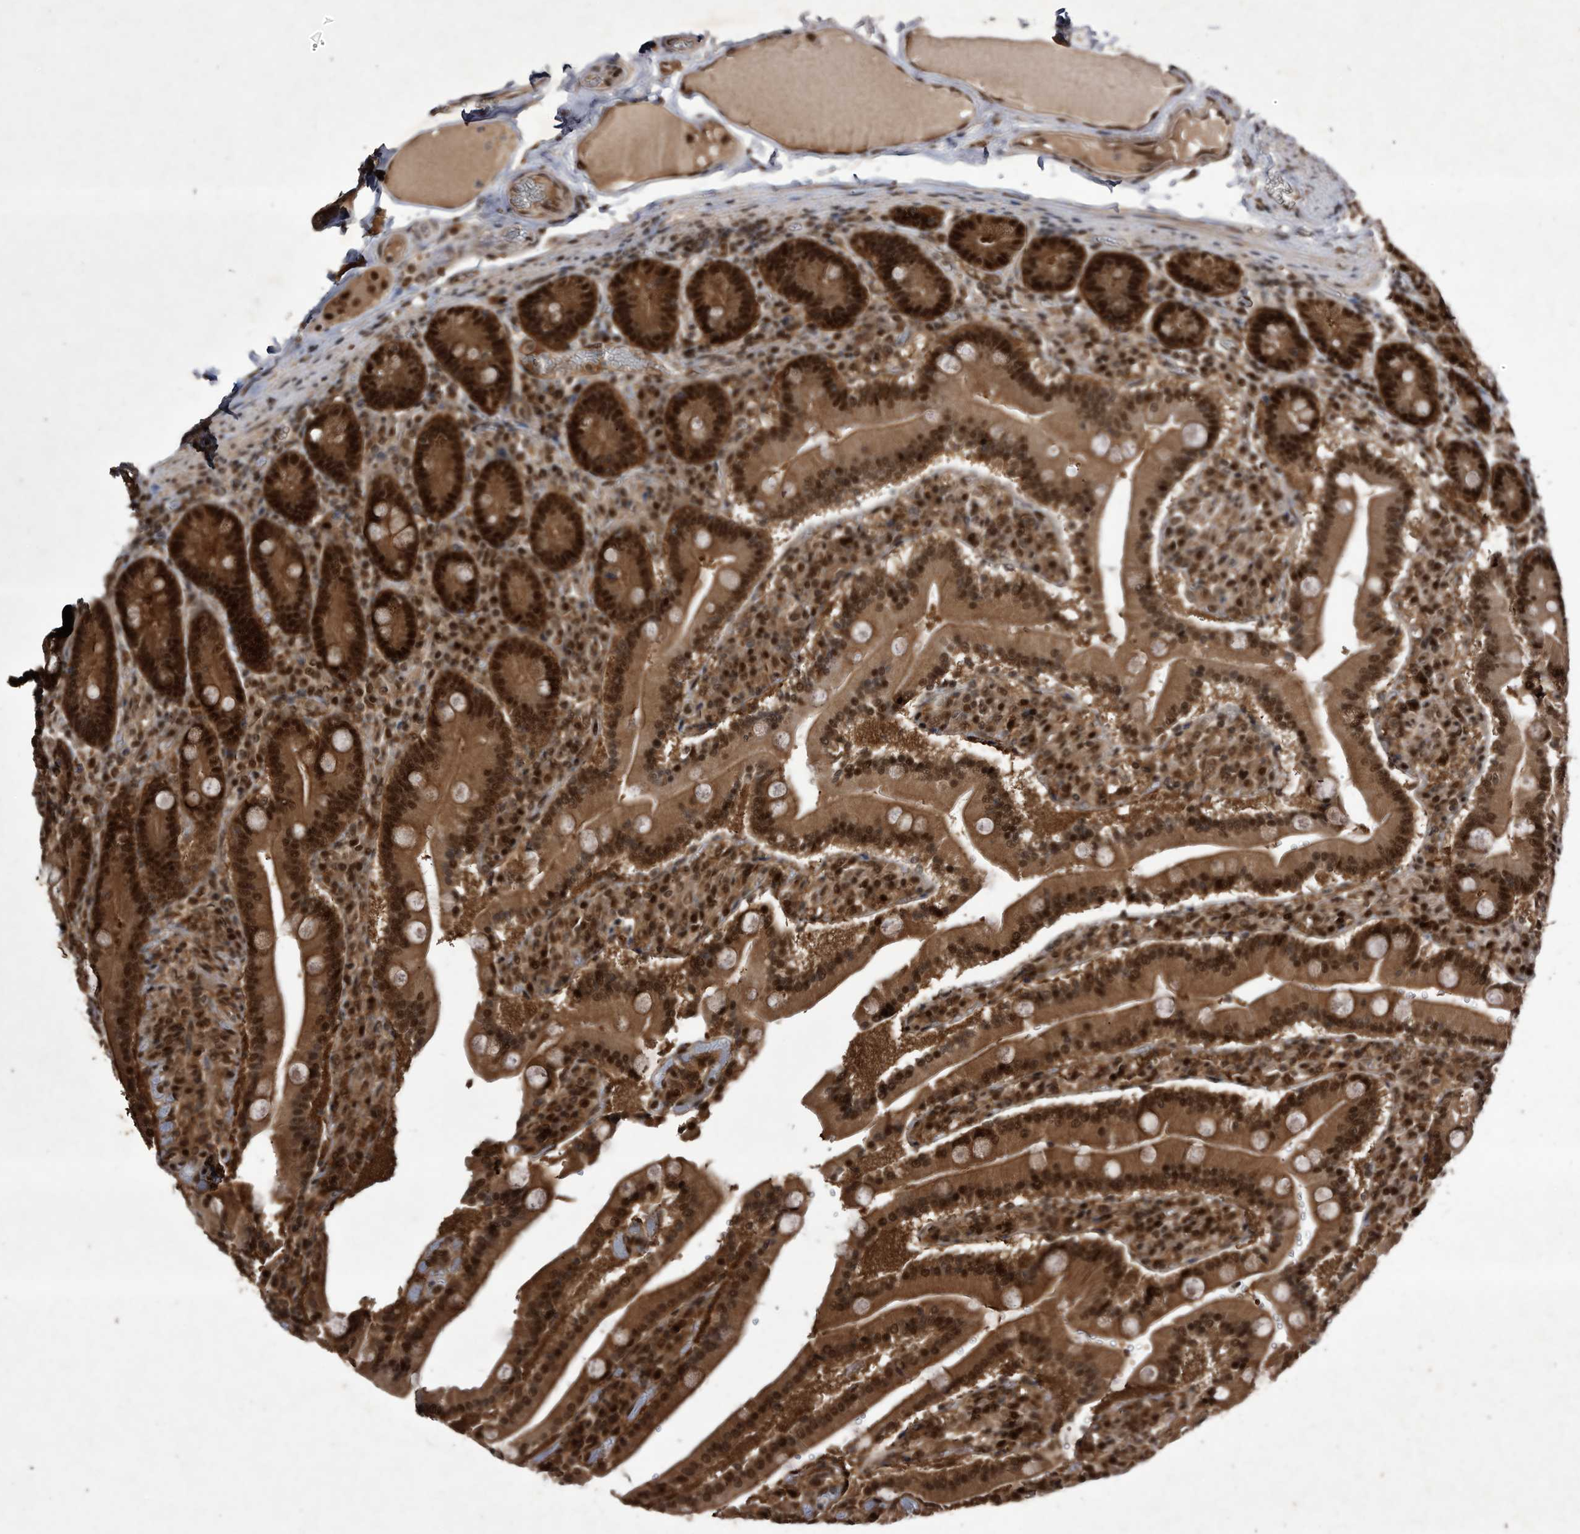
{"staining": {"intensity": "strong", "quantity": ">75%", "location": "cytoplasmic/membranous,nuclear"}, "tissue": "duodenum", "cell_type": "Glandular cells", "image_type": "normal", "snomed": [{"axis": "morphology", "description": "Normal tissue, NOS"}, {"axis": "topography", "description": "Duodenum"}], "caption": "This is a micrograph of immunohistochemistry (IHC) staining of benign duodenum, which shows strong staining in the cytoplasmic/membranous,nuclear of glandular cells.", "gene": "RAD23B", "patient": {"sex": "female", "age": 62}}